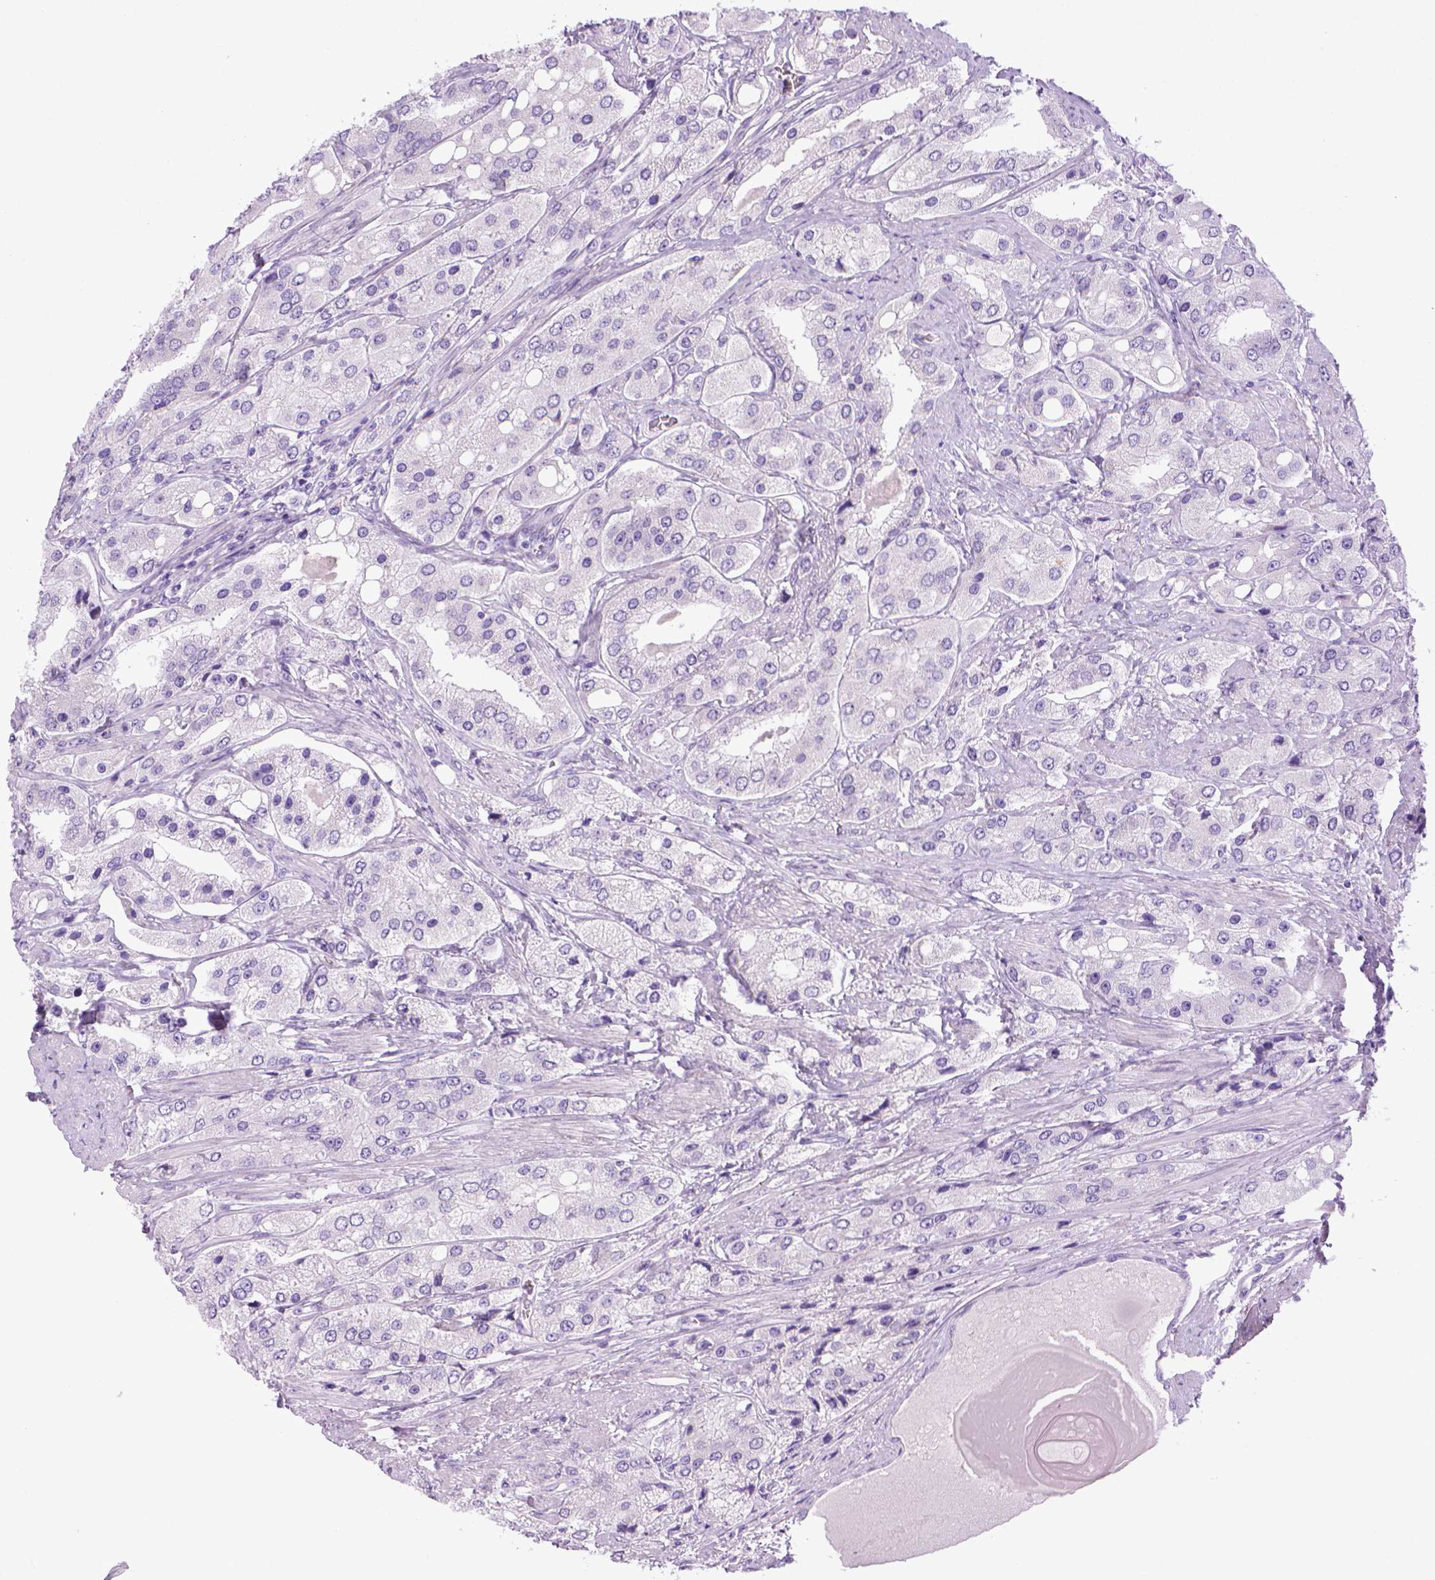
{"staining": {"intensity": "negative", "quantity": "none", "location": "none"}, "tissue": "prostate cancer", "cell_type": "Tumor cells", "image_type": "cancer", "snomed": [{"axis": "morphology", "description": "Adenocarcinoma, Low grade"}, {"axis": "topography", "description": "Prostate"}], "caption": "High magnification brightfield microscopy of low-grade adenocarcinoma (prostate) stained with DAB (brown) and counterstained with hematoxylin (blue): tumor cells show no significant staining.", "gene": "SGCG", "patient": {"sex": "male", "age": 69}}